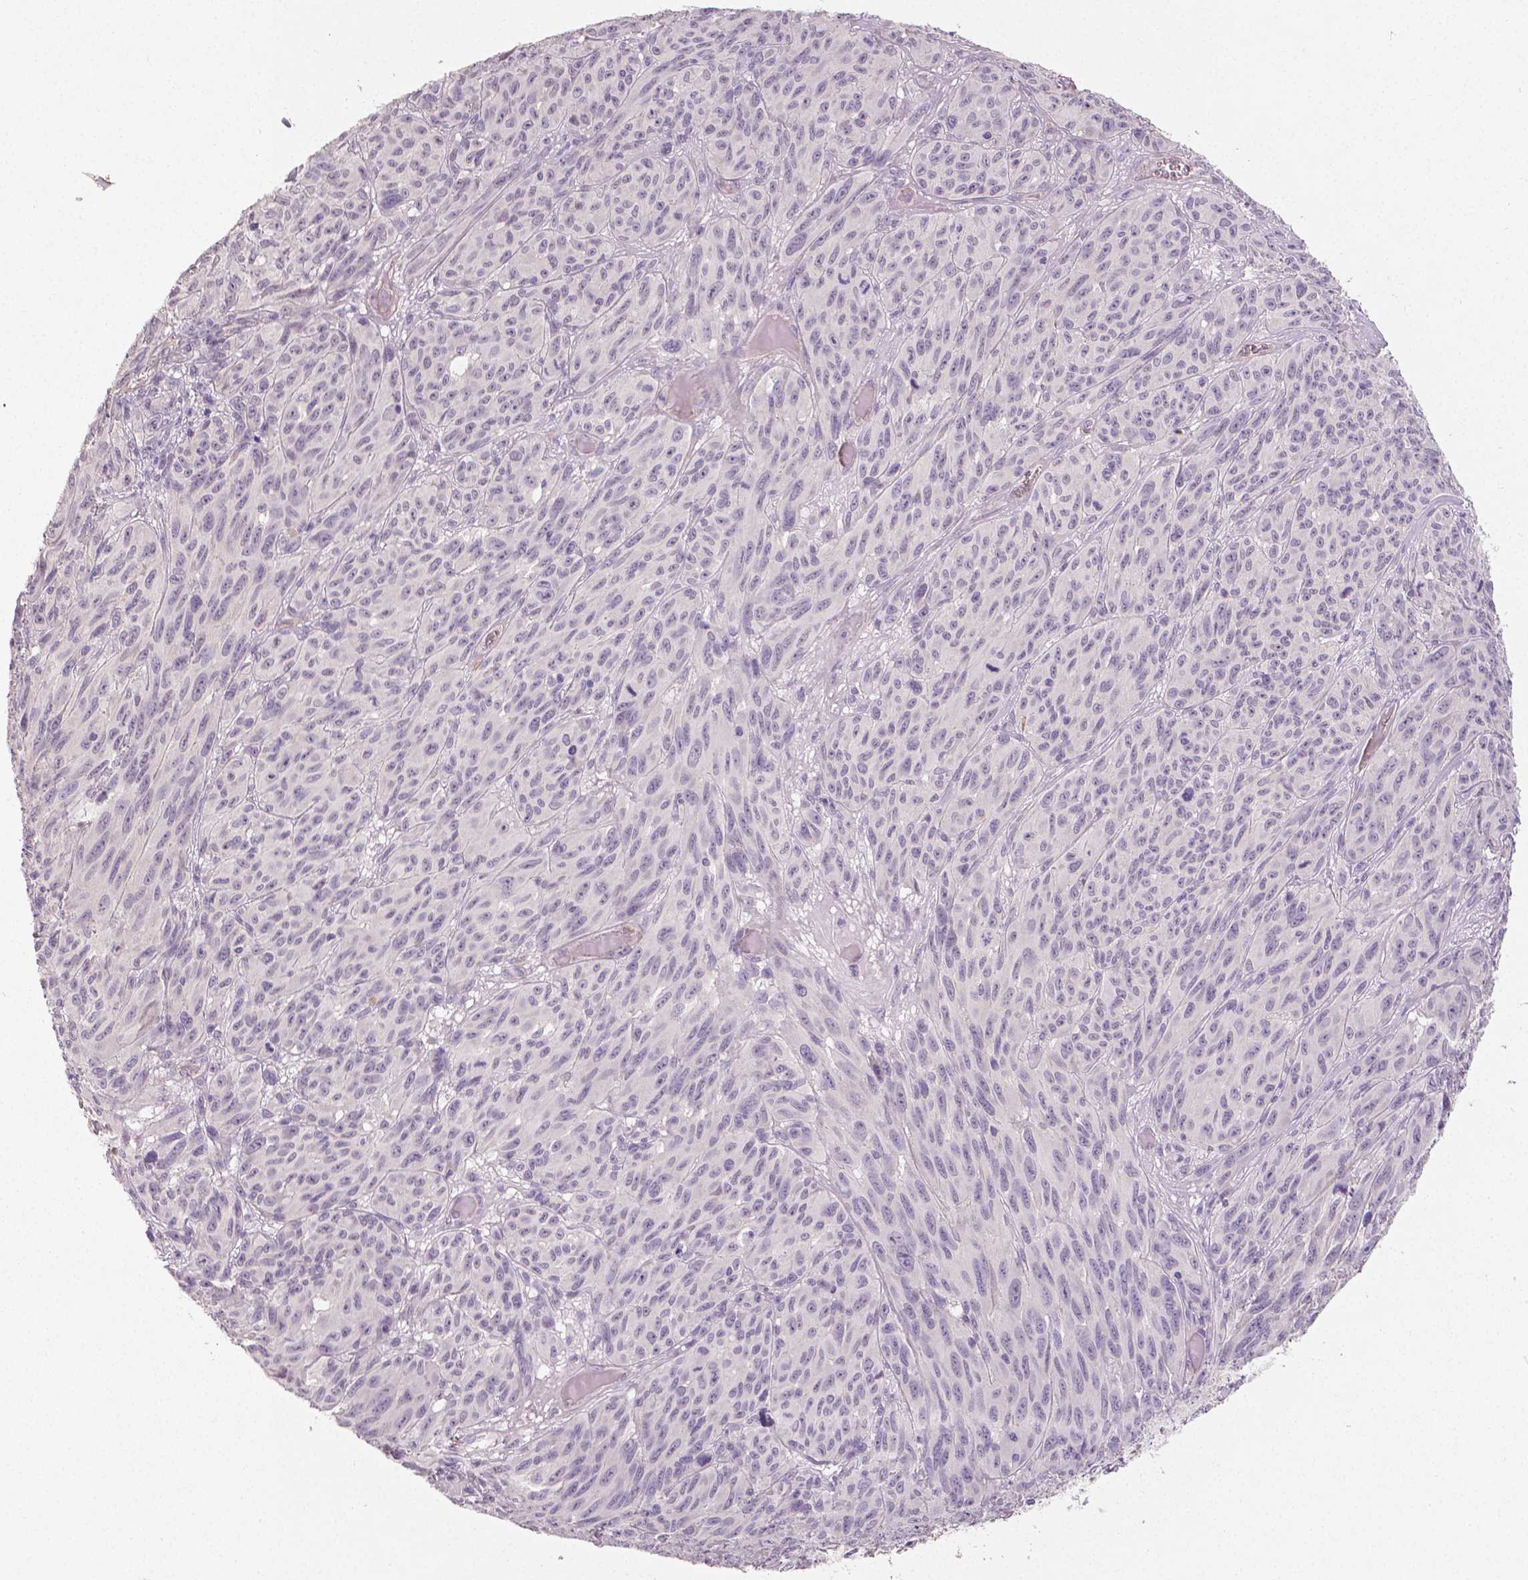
{"staining": {"intensity": "negative", "quantity": "none", "location": "none"}, "tissue": "melanoma", "cell_type": "Tumor cells", "image_type": "cancer", "snomed": [{"axis": "morphology", "description": "Malignant melanoma, NOS"}, {"axis": "topography", "description": "Vulva, labia, clitoris and Bartholin´s gland, NO"}], "caption": "The histopathology image reveals no staining of tumor cells in melanoma. The staining was performed using DAB to visualize the protein expression in brown, while the nuclei were stained in blue with hematoxylin (Magnification: 20x).", "gene": "FLT1", "patient": {"sex": "female", "age": 75}}